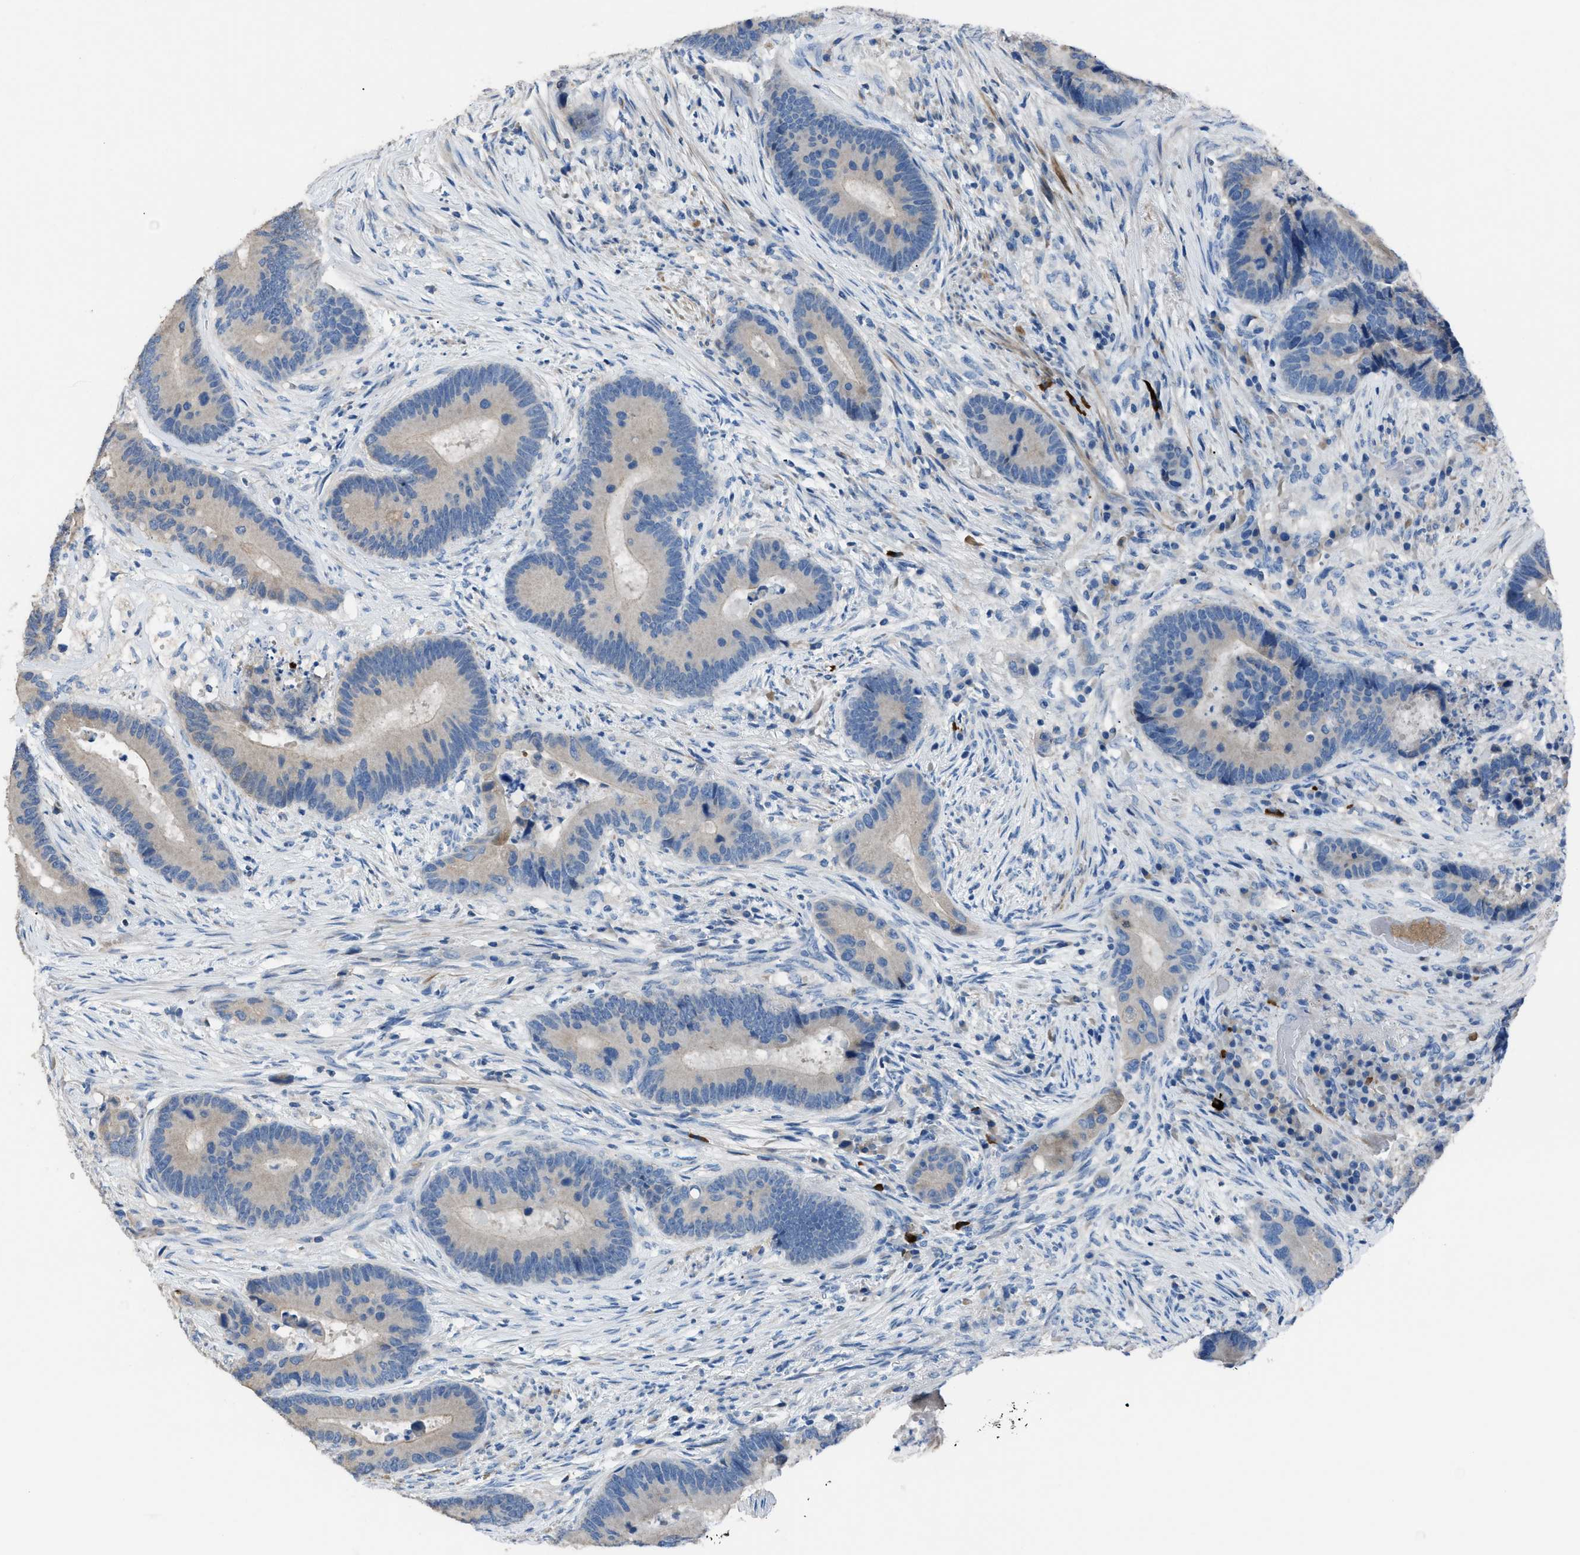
{"staining": {"intensity": "negative", "quantity": "none", "location": "none"}, "tissue": "colorectal cancer", "cell_type": "Tumor cells", "image_type": "cancer", "snomed": [{"axis": "morphology", "description": "Adenocarcinoma, NOS"}, {"axis": "topography", "description": "Rectum"}], "caption": "The histopathology image demonstrates no staining of tumor cells in colorectal cancer (adenocarcinoma).", "gene": "SGCZ", "patient": {"sex": "female", "age": 89}}